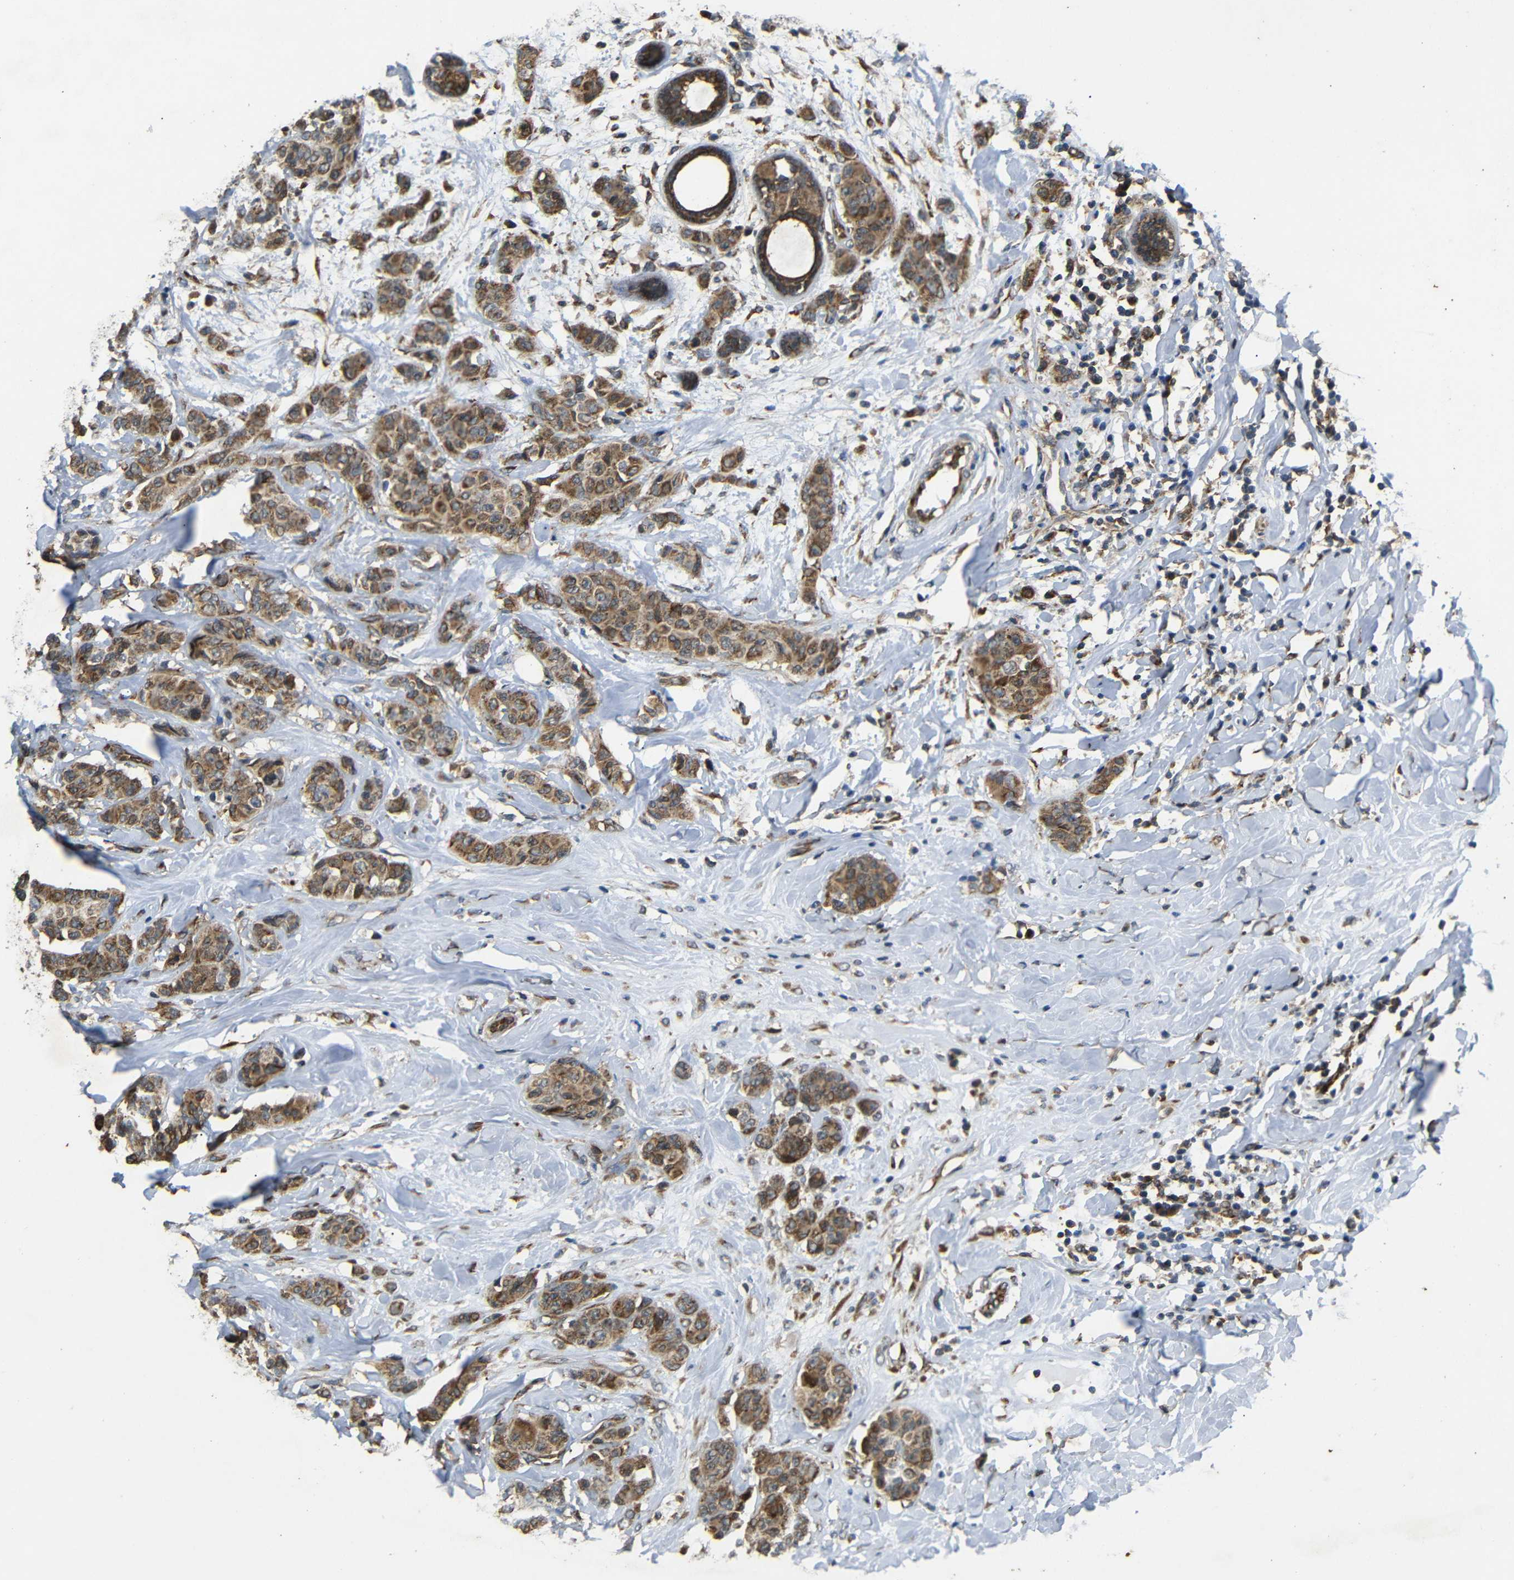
{"staining": {"intensity": "moderate", "quantity": ">75%", "location": "cytoplasmic/membranous"}, "tissue": "breast cancer", "cell_type": "Tumor cells", "image_type": "cancer", "snomed": [{"axis": "morphology", "description": "Normal tissue, NOS"}, {"axis": "morphology", "description": "Duct carcinoma"}, {"axis": "topography", "description": "Breast"}], "caption": "Immunohistochemical staining of human breast cancer (infiltrating ductal carcinoma) reveals moderate cytoplasmic/membranous protein staining in approximately >75% of tumor cells.", "gene": "TRPC1", "patient": {"sex": "female", "age": 40}}